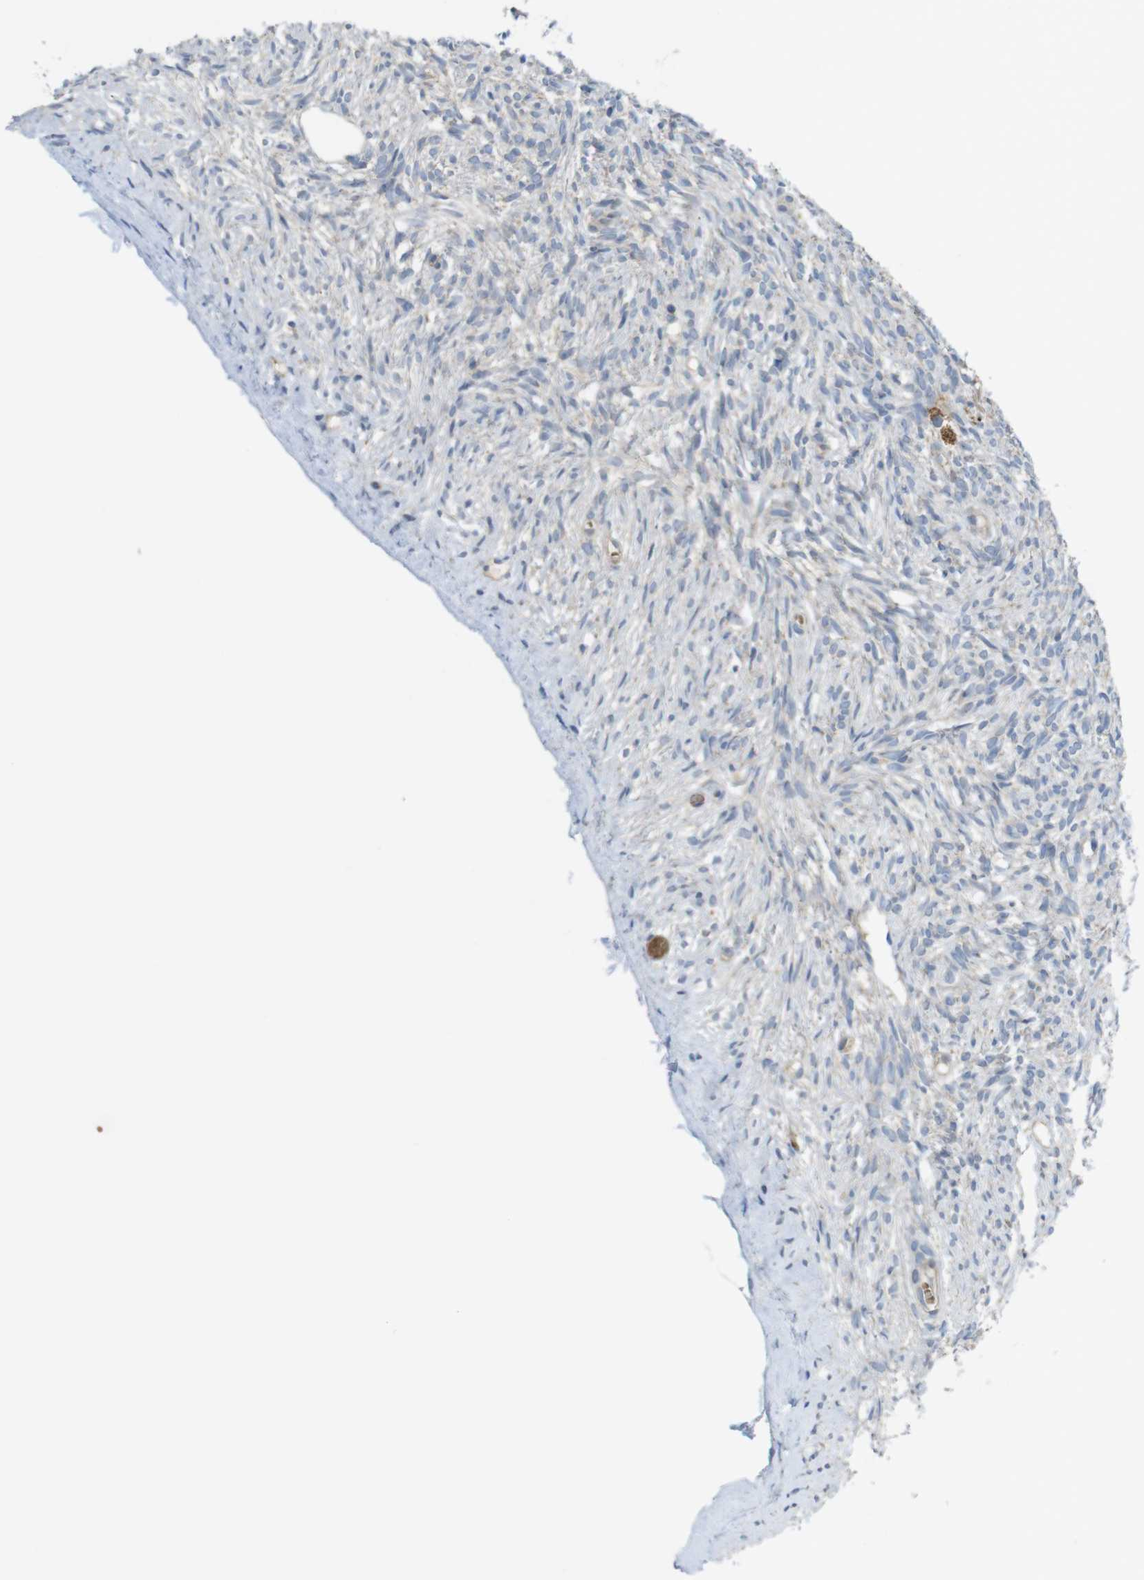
{"staining": {"intensity": "negative", "quantity": "none", "location": "none"}, "tissue": "ovary", "cell_type": "Ovarian stroma cells", "image_type": "normal", "snomed": [{"axis": "morphology", "description": "Normal tissue, NOS"}, {"axis": "topography", "description": "Ovary"}], "caption": "Immunohistochemistry of normal human ovary shows no expression in ovarian stroma cells.", "gene": "MARCHF1", "patient": {"sex": "female", "age": 33}}